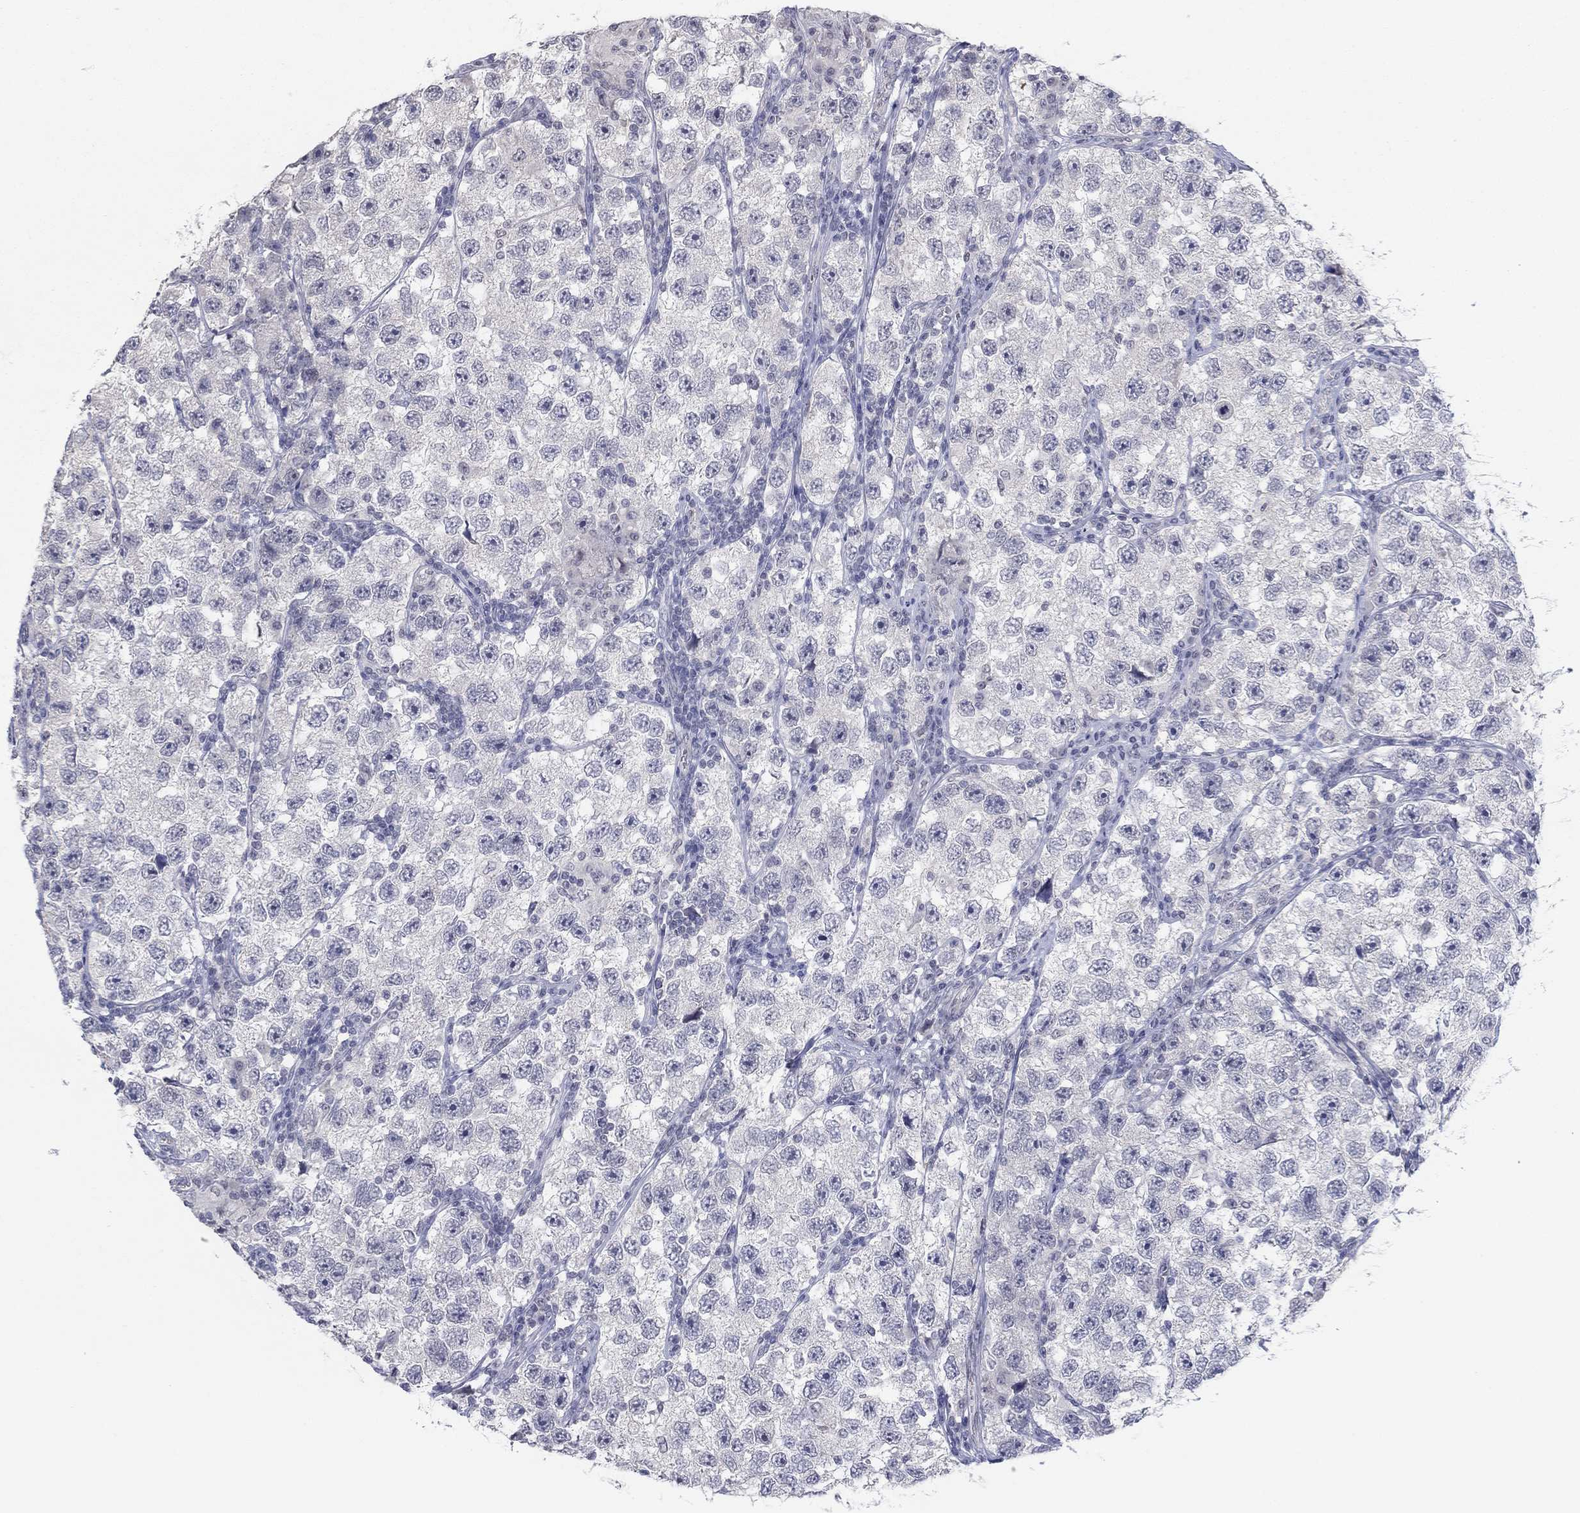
{"staining": {"intensity": "negative", "quantity": "none", "location": "none"}, "tissue": "testis cancer", "cell_type": "Tumor cells", "image_type": "cancer", "snomed": [{"axis": "morphology", "description": "Seminoma, NOS"}, {"axis": "topography", "description": "Testis"}], "caption": "High magnification brightfield microscopy of testis cancer (seminoma) stained with DAB (3,3'-diaminobenzidine) (brown) and counterstained with hematoxylin (blue): tumor cells show no significant positivity. The staining is performed using DAB brown chromogen with nuclei counter-stained in using hematoxylin.", "gene": "SLC22A2", "patient": {"sex": "male", "age": 26}}